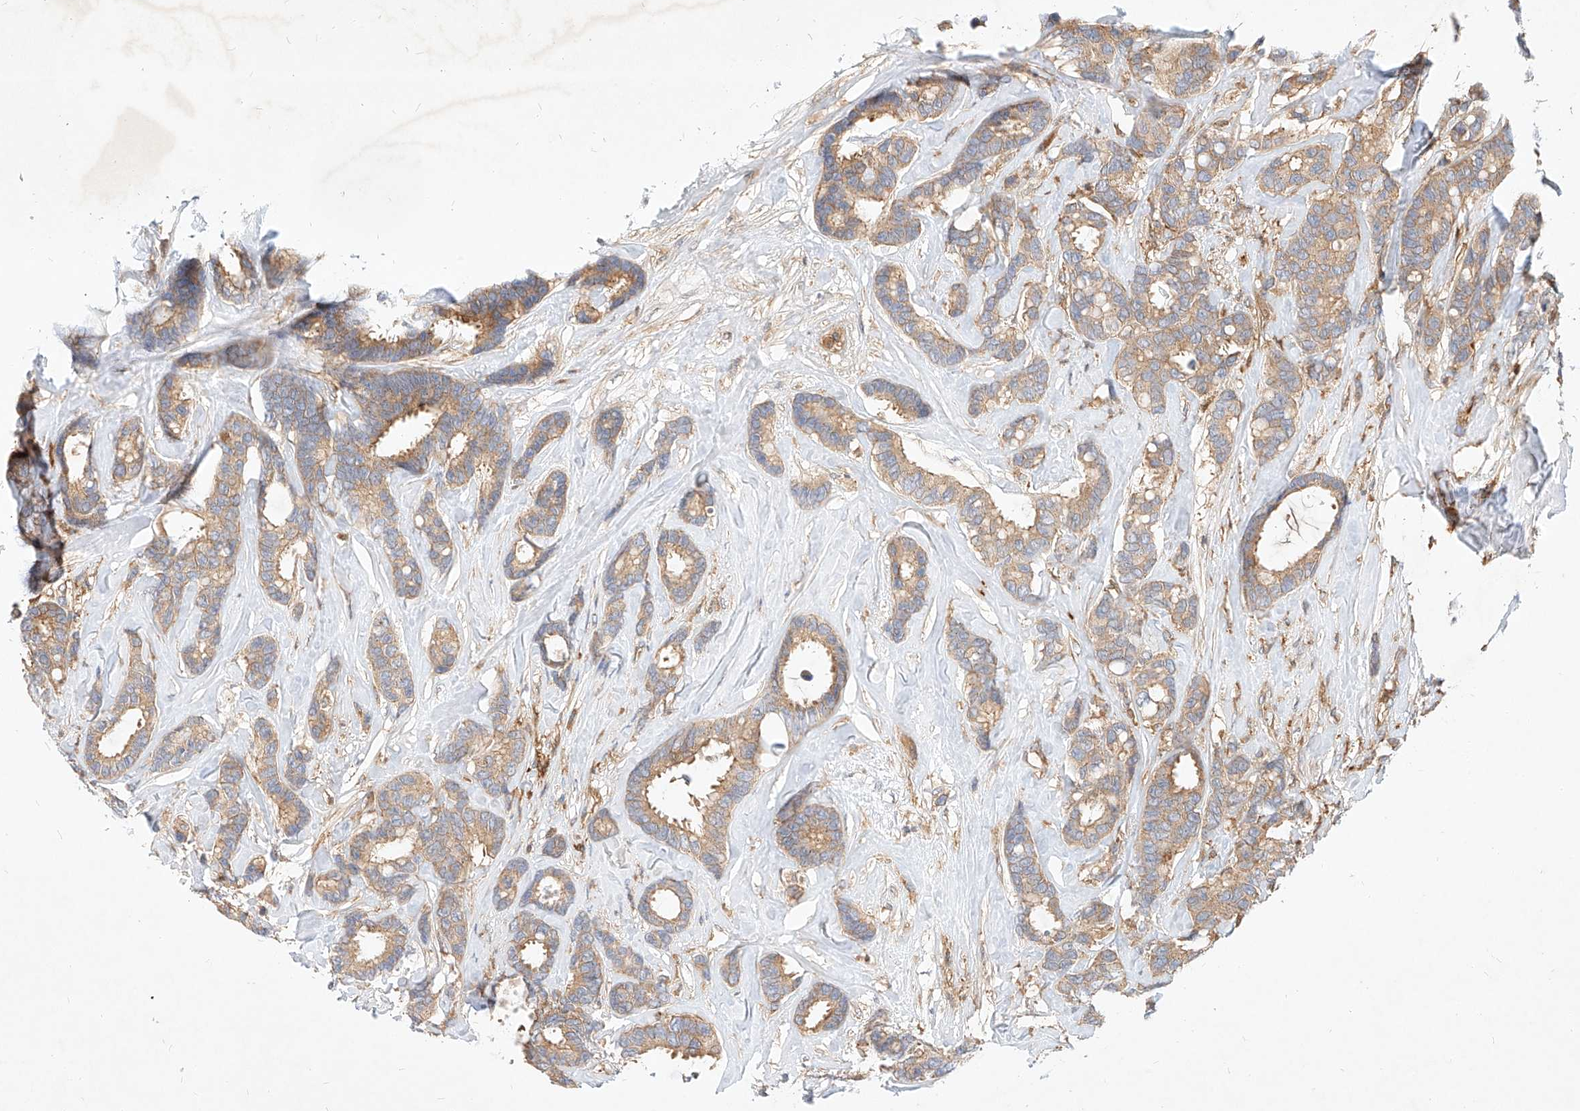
{"staining": {"intensity": "moderate", "quantity": ">75%", "location": "cytoplasmic/membranous"}, "tissue": "breast cancer", "cell_type": "Tumor cells", "image_type": "cancer", "snomed": [{"axis": "morphology", "description": "Duct carcinoma"}, {"axis": "topography", "description": "Breast"}], "caption": "Protein staining of infiltrating ductal carcinoma (breast) tissue displays moderate cytoplasmic/membranous positivity in approximately >75% of tumor cells.", "gene": "NFAM1", "patient": {"sex": "female", "age": 87}}